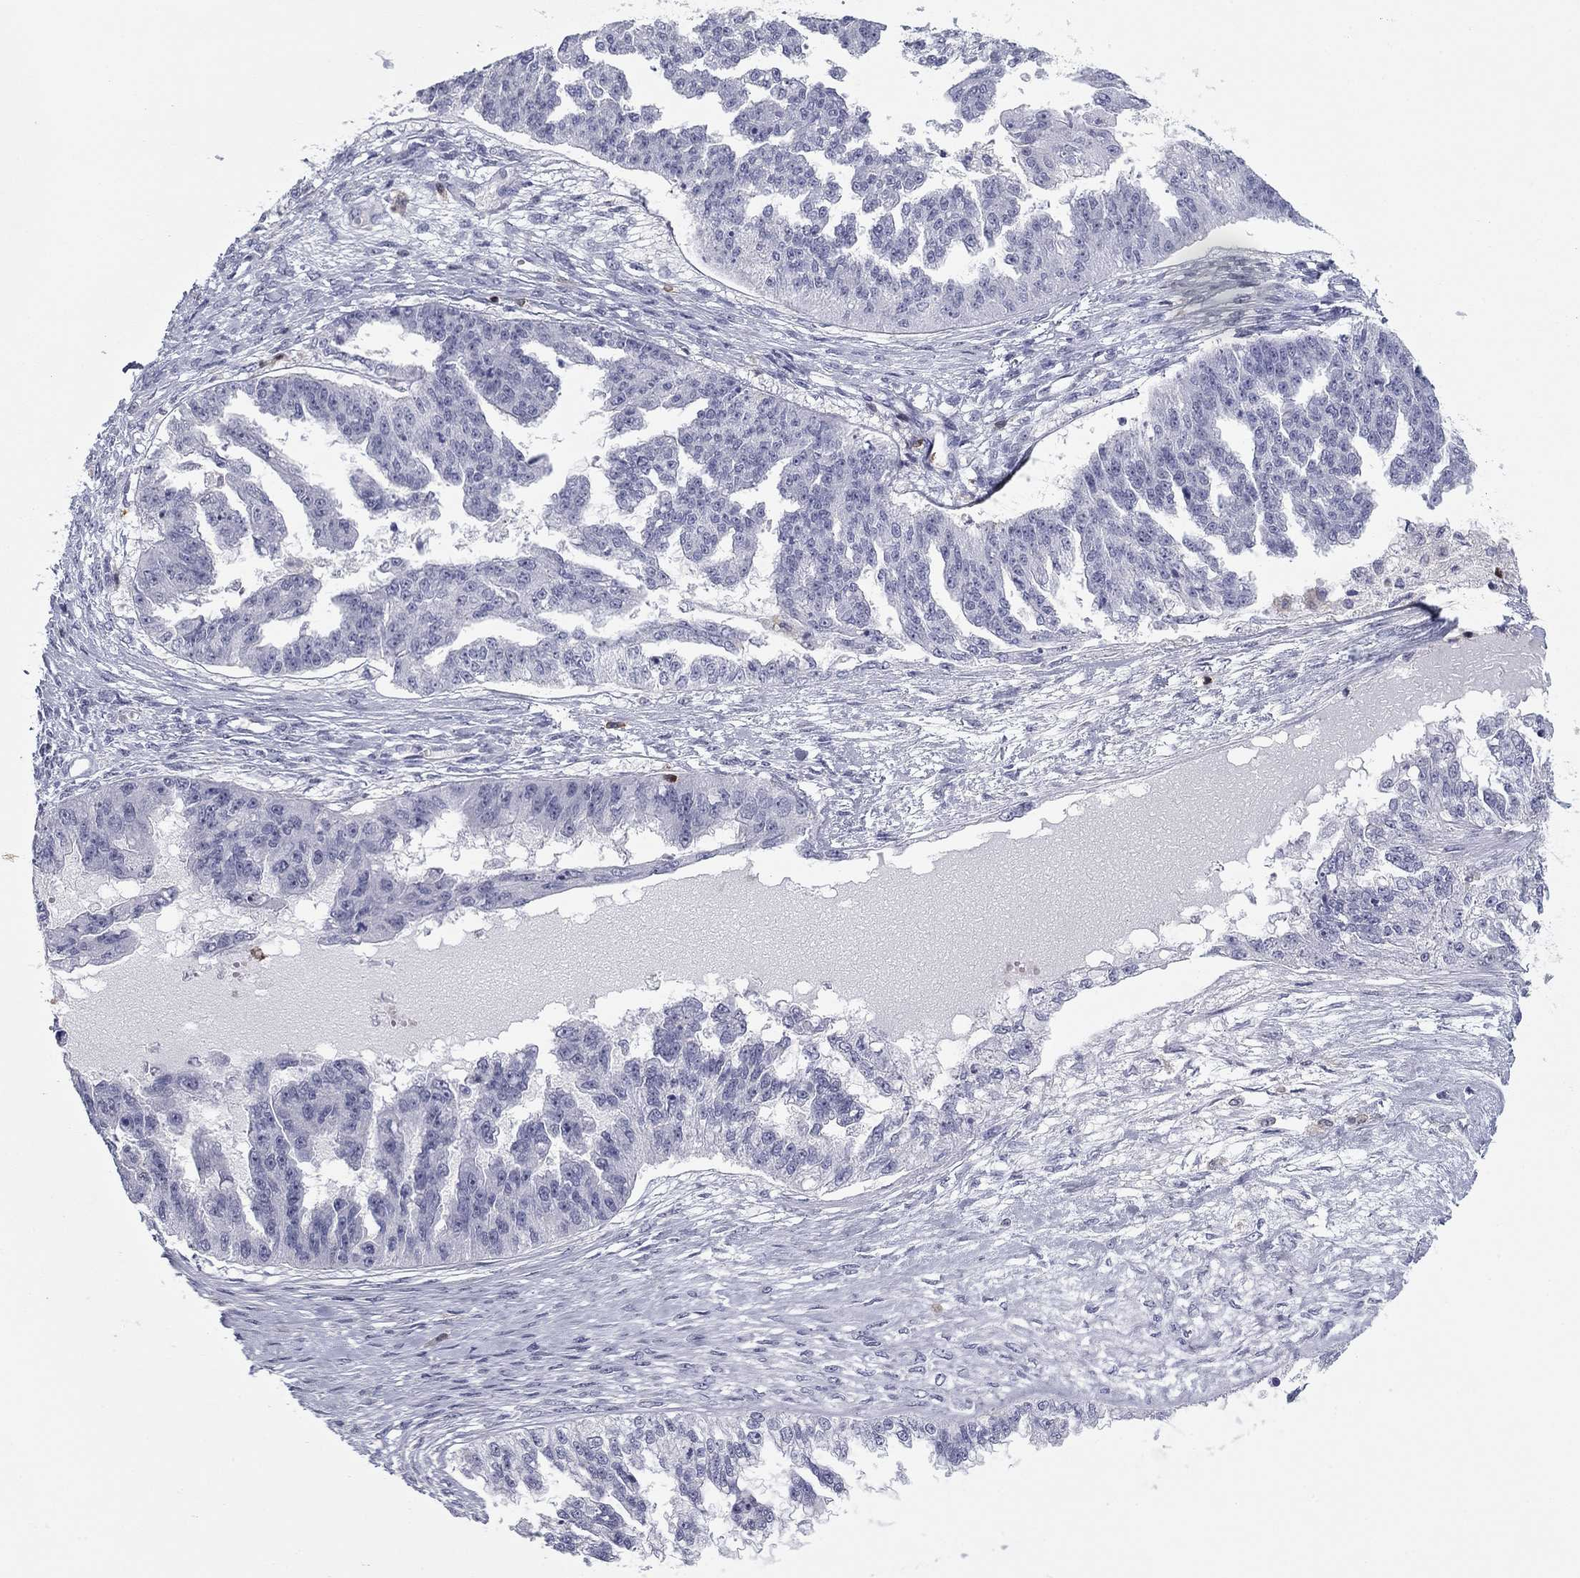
{"staining": {"intensity": "negative", "quantity": "none", "location": "none"}, "tissue": "ovarian cancer", "cell_type": "Tumor cells", "image_type": "cancer", "snomed": [{"axis": "morphology", "description": "Cystadenocarcinoma, serous, NOS"}, {"axis": "topography", "description": "Ovary"}], "caption": "Serous cystadenocarcinoma (ovarian) was stained to show a protein in brown. There is no significant staining in tumor cells.", "gene": "ARHGAP27", "patient": {"sex": "female", "age": 58}}